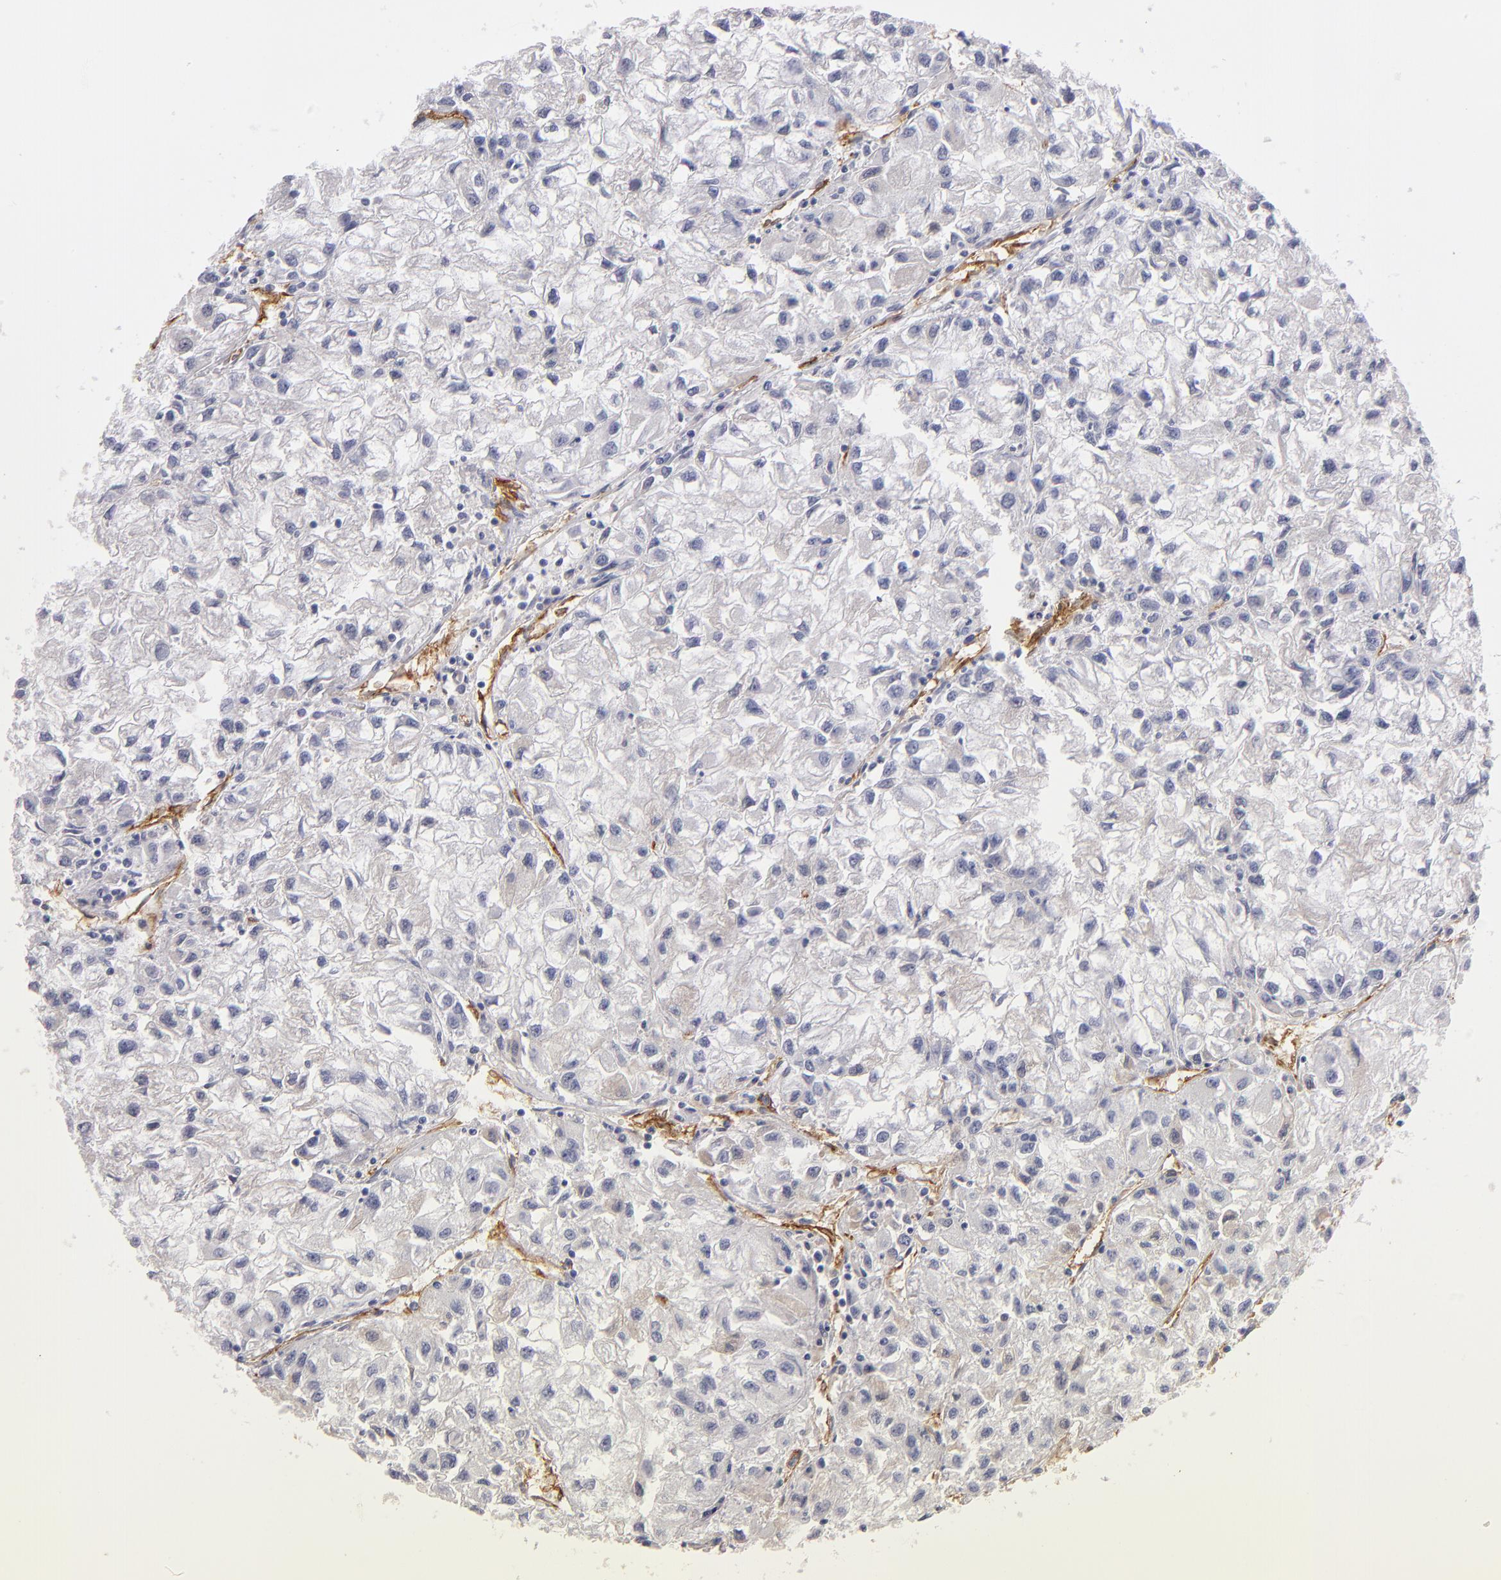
{"staining": {"intensity": "negative", "quantity": "none", "location": "none"}, "tissue": "renal cancer", "cell_type": "Tumor cells", "image_type": "cancer", "snomed": [{"axis": "morphology", "description": "Adenocarcinoma, NOS"}, {"axis": "topography", "description": "Kidney"}], "caption": "Histopathology image shows no significant protein expression in tumor cells of renal adenocarcinoma.", "gene": "PLVAP", "patient": {"sex": "male", "age": 59}}